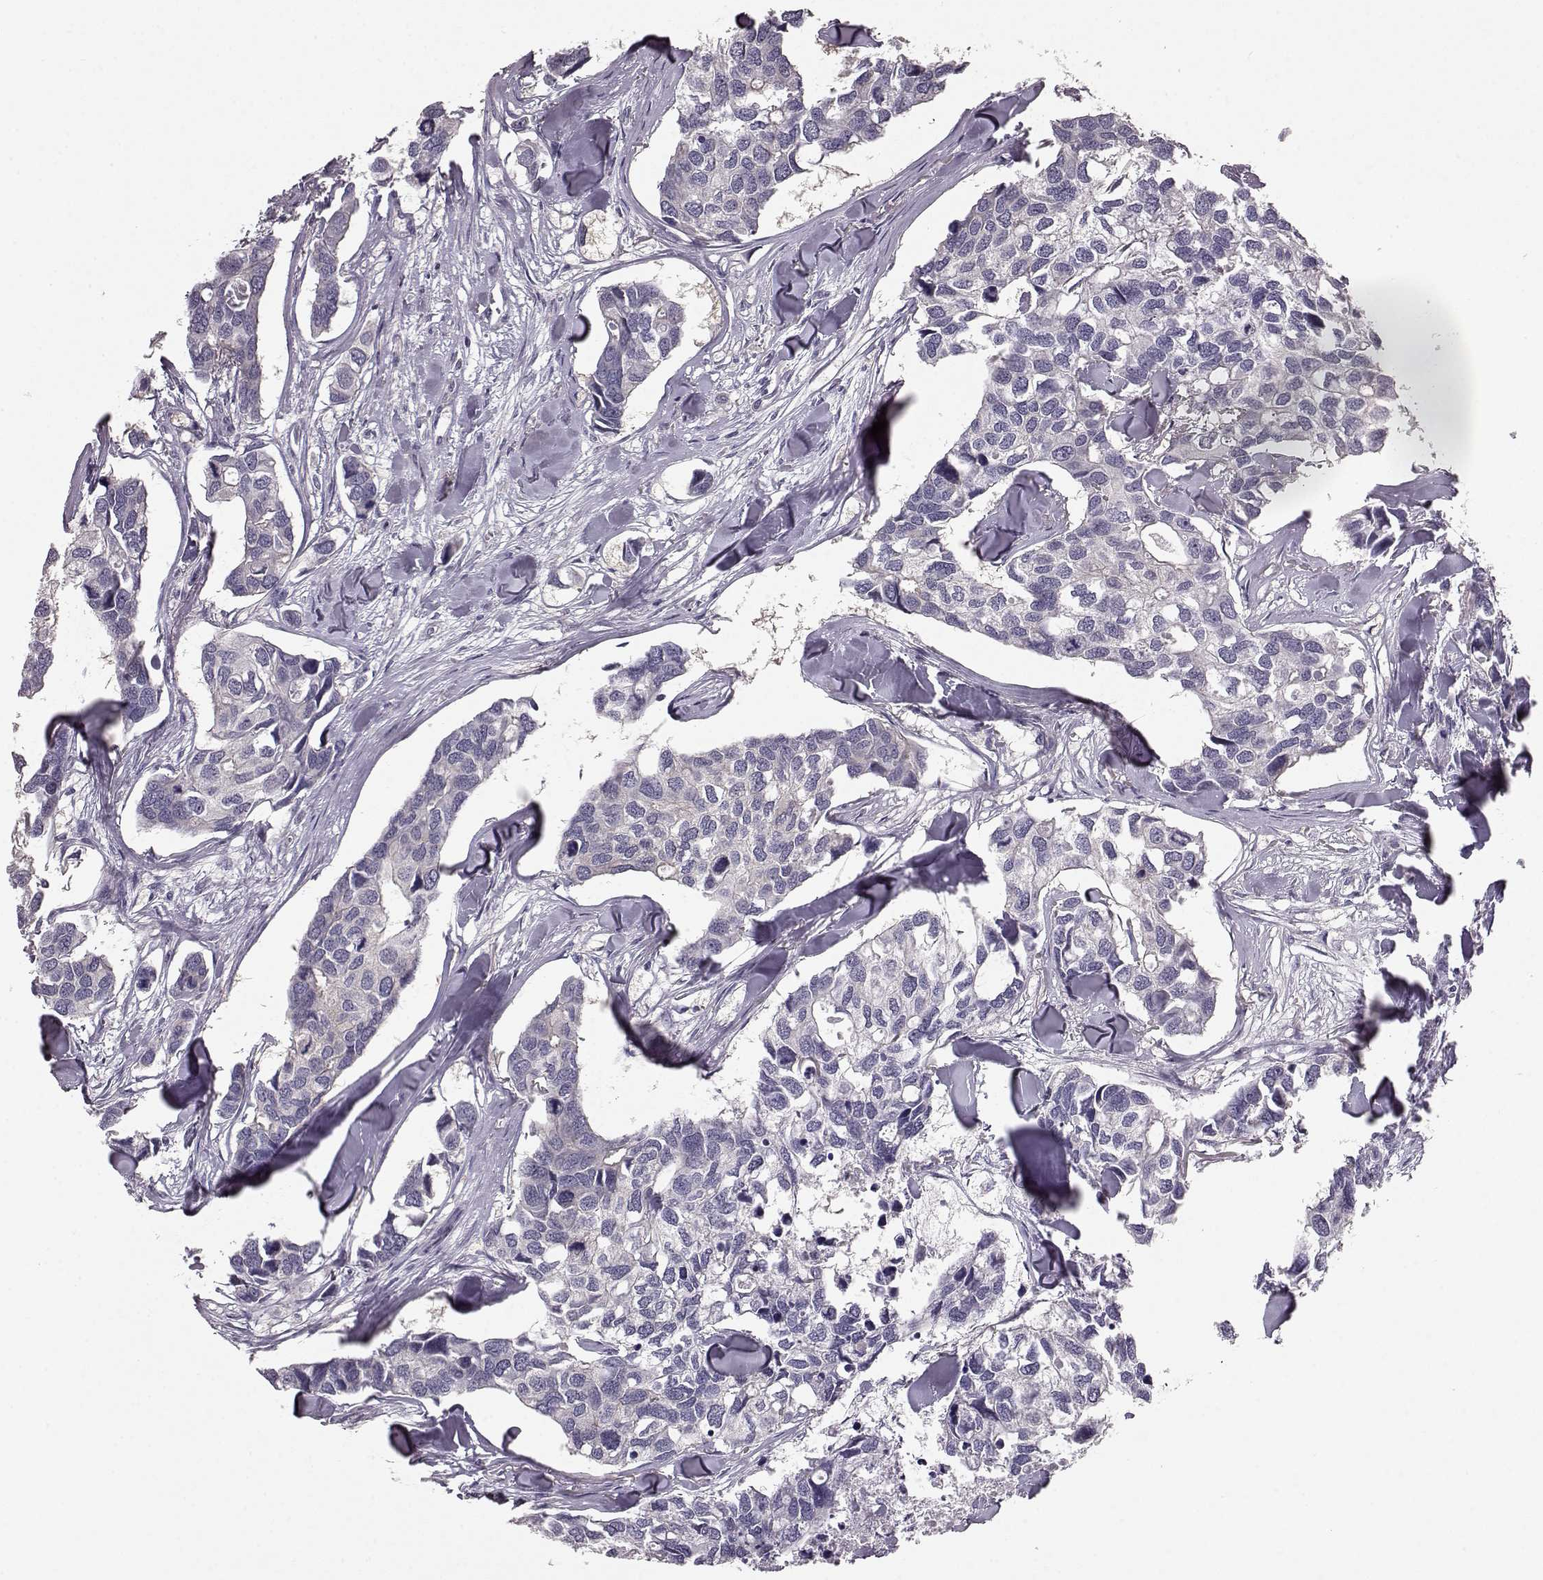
{"staining": {"intensity": "negative", "quantity": "none", "location": "none"}, "tissue": "breast cancer", "cell_type": "Tumor cells", "image_type": "cancer", "snomed": [{"axis": "morphology", "description": "Duct carcinoma"}, {"axis": "topography", "description": "Breast"}], "caption": "A micrograph of human breast cancer (invasive ductal carcinoma) is negative for staining in tumor cells. (Stains: DAB (3,3'-diaminobenzidine) IHC with hematoxylin counter stain, Microscopy: brightfield microscopy at high magnification).", "gene": "GPR50", "patient": {"sex": "female", "age": 83}}